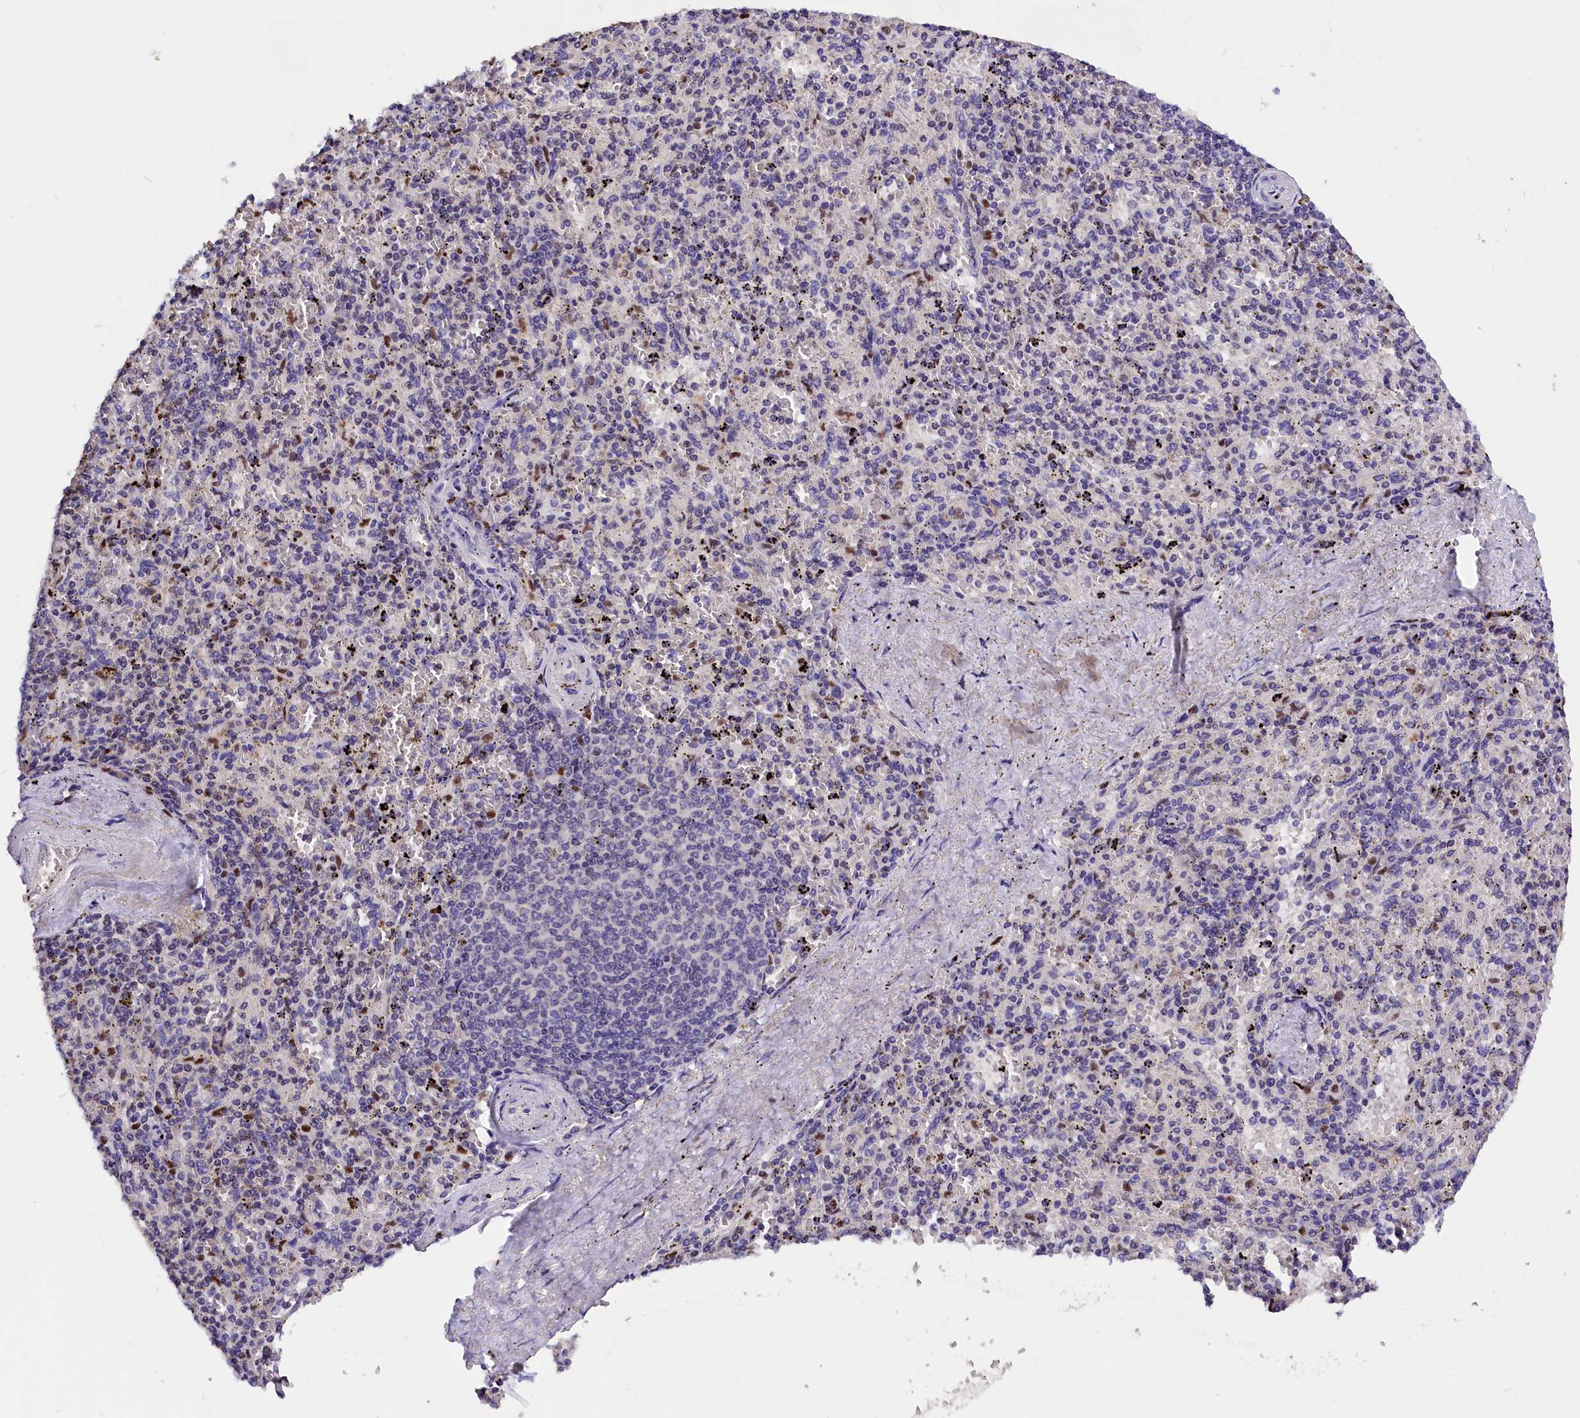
{"staining": {"intensity": "moderate", "quantity": "<25%", "location": "nuclear"}, "tissue": "spleen", "cell_type": "Cells in red pulp", "image_type": "normal", "snomed": [{"axis": "morphology", "description": "Normal tissue, NOS"}, {"axis": "topography", "description": "Spleen"}], "caption": "Spleen stained with DAB IHC demonstrates low levels of moderate nuclear staining in about <25% of cells in red pulp.", "gene": "BTBD9", "patient": {"sex": "male", "age": 82}}